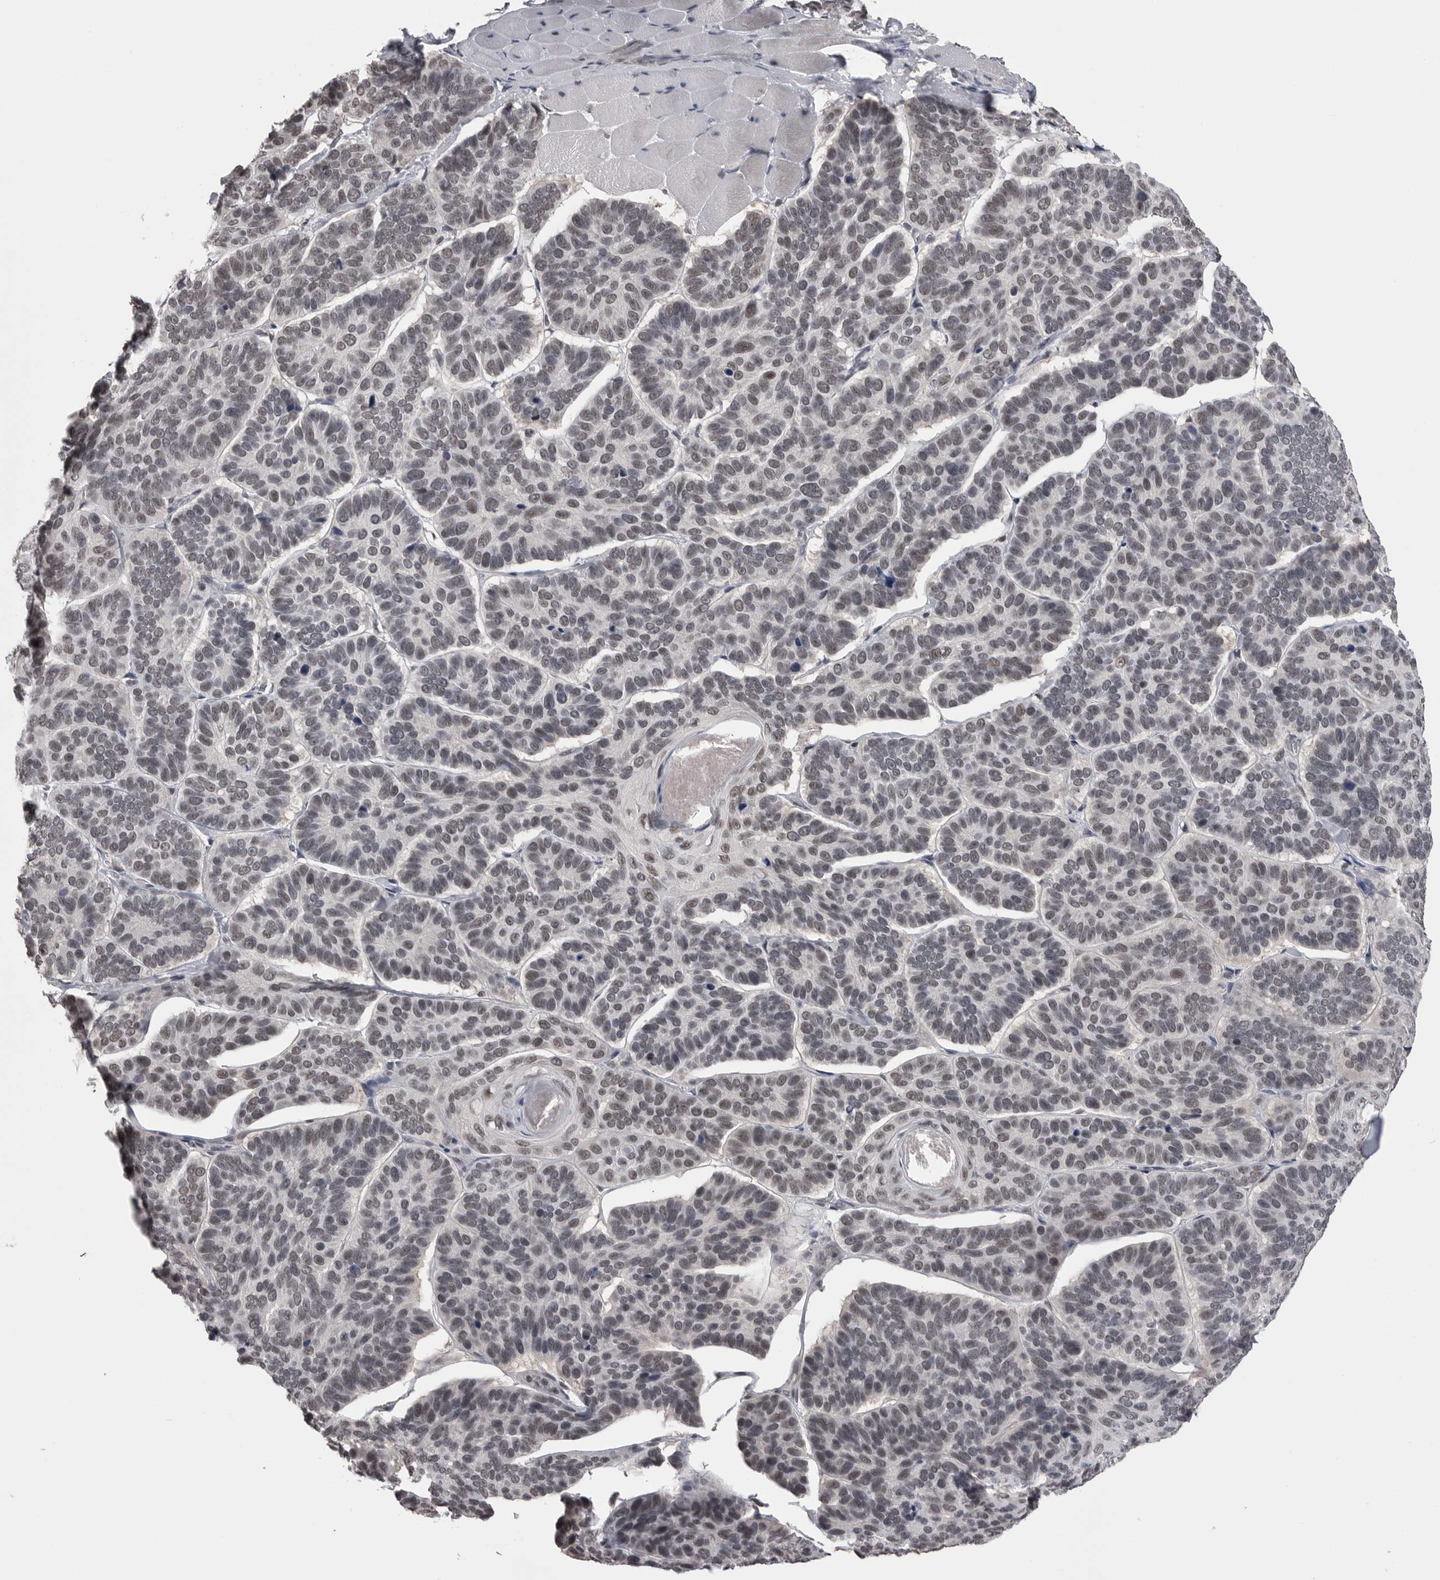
{"staining": {"intensity": "weak", "quantity": ">75%", "location": "nuclear"}, "tissue": "skin cancer", "cell_type": "Tumor cells", "image_type": "cancer", "snomed": [{"axis": "morphology", "description": "Basal cell carcinoma"}, {"axis": "topography", "description": "Skin"}], "caption": "DAB immunohistochemical staining of skin cancer (basal cell carcinoma) displays weak nuclear protein expression in about >75% of tumor cells. The staining is performed using DAB (3,3'-diaminobenzidine) brown chromogen to label protein expression. The nuclei are counter-stained blue using hematoxylin.", "gene": "DLG2", "patient": {"sex": "male", "age": 62}}